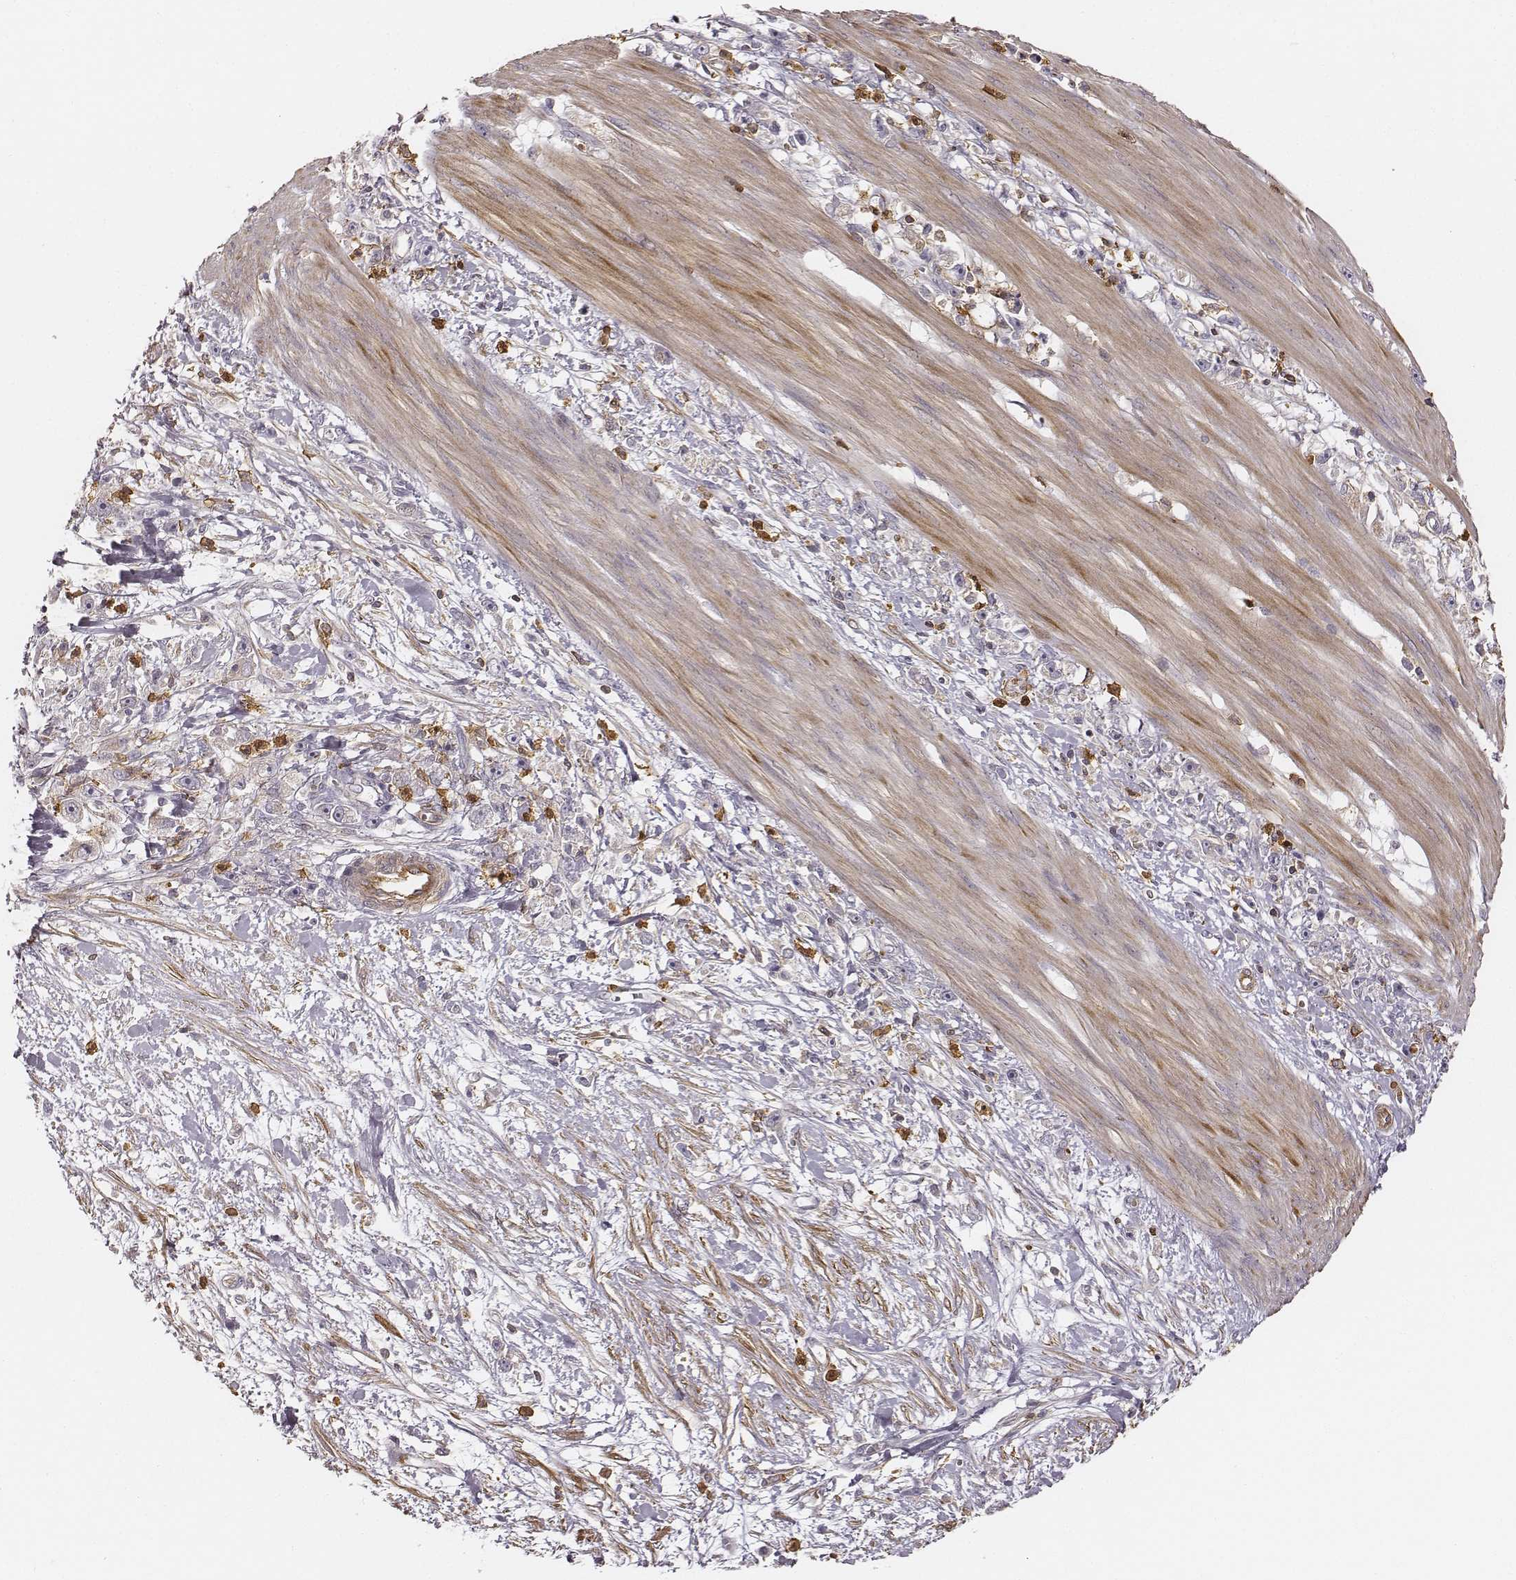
{"staining": {"intensity": "negative", "quantity": "none", "location": "none"}, "tissue": "stomach cancer", "cell_type": "Tumor cells", "image_type": "cancer", "snomed": [{"axis": "morphology", "description": "Adenocarcinoma, NOS"}, {"axis": "topography", "description": "Stomach"}], "caption": "IHC of stomach cancer (adenocarcinoma) displays no staining in tumor cells.", "gene": "ZYX", "patient": {"sex": "female", "age": 59}}